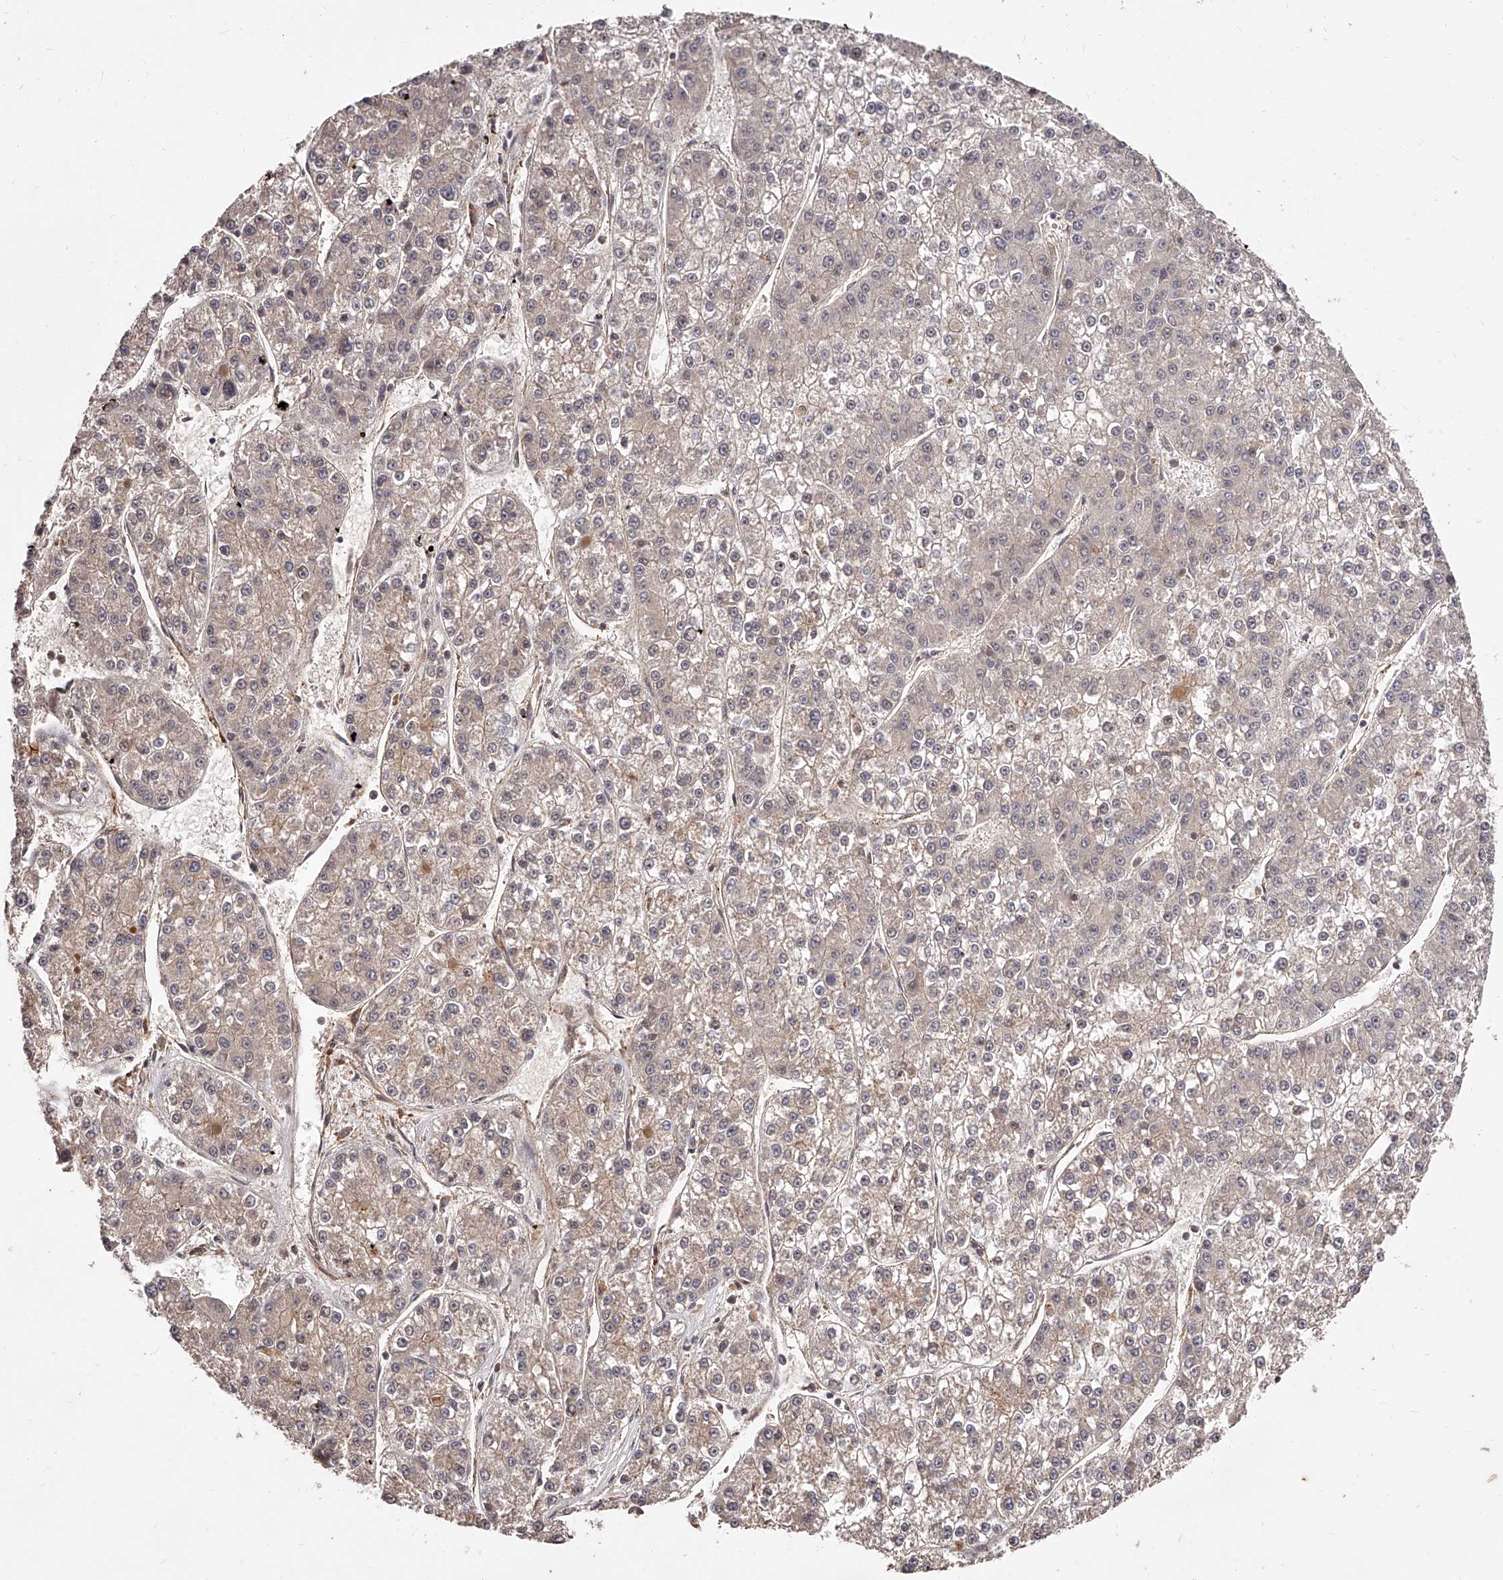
{"staining": {"intensity": "weak", "quantity": "<25%", "location": "cytoplasmic/membranous"}, "tissue": "liver cancer", "cell_type": "Tumor cells", "image_type": "cancer", "snomed": [{"axis": "morphology", "description": "Carcinoma, Hepatocellular, NOS"}, {"axis": "topography", "description": "Liver"}], "caption": "A high-resolution image shows immunohistochemistry staining of liver cancer, which reveals no significant expression in tumor cells.", "gene": "CUL7", "patient": {"sex": "female", "age": 73}}